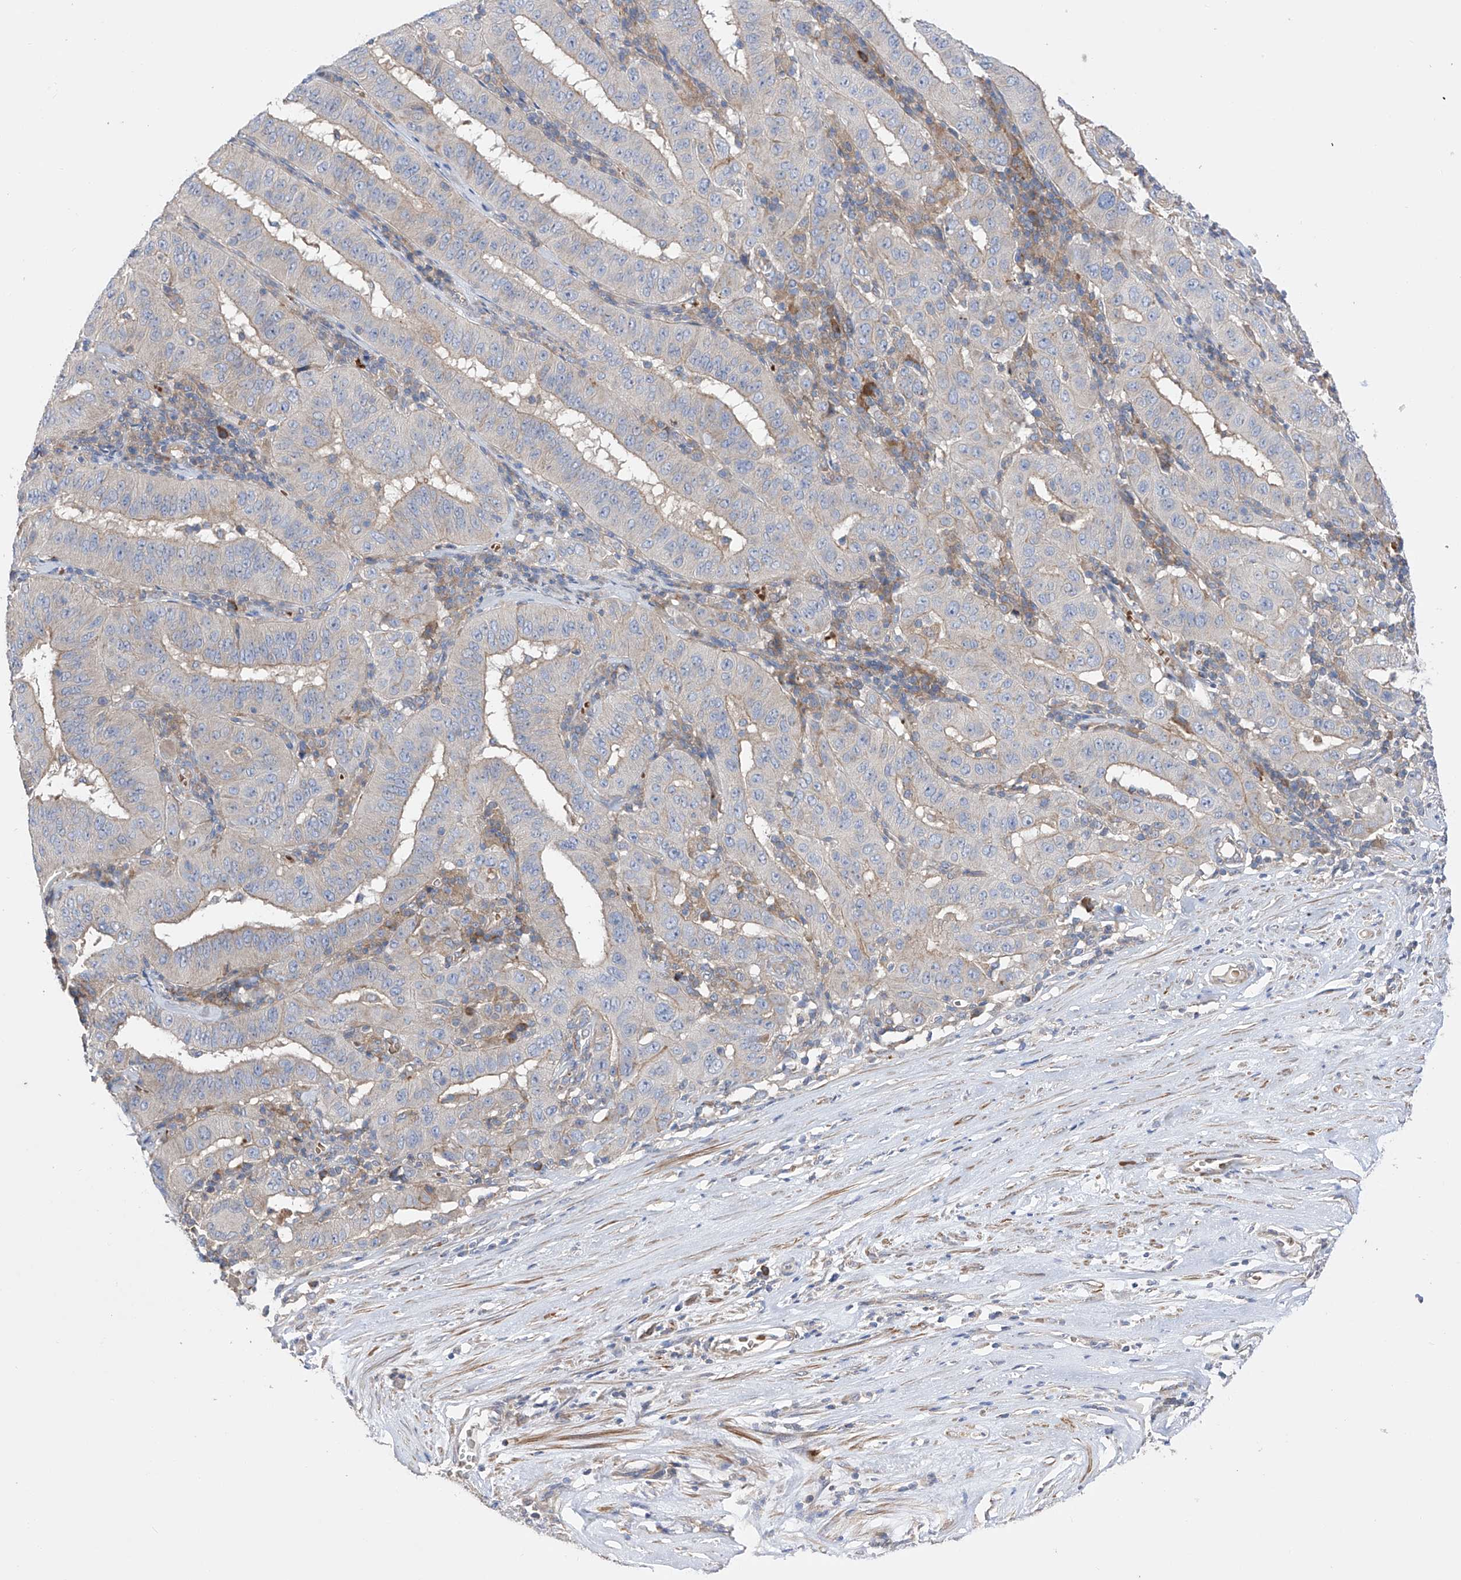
{"staining": {"intensity": "weak", "quantity": "25%-75%", "location": "cytoplasmic/membranous"}, "tissue": "pancreatic cancer", "cell_type": "Tumor cells", "image_type": "cancer", "snomed": [{"axis": "morphology", "description": "Adenocarcinoma, NOS"}, {"axis": "topography", "description": "Pancreas"}], "caption": "IHC of human pancreatic cancer (adenocarcinoma) displays low levels of weak cytoplasmic/membranous positivity in approximately 25%-75% of tumor cells.", "gene": "NFATC4", "patient": {"sex": "male", "age": 63}}